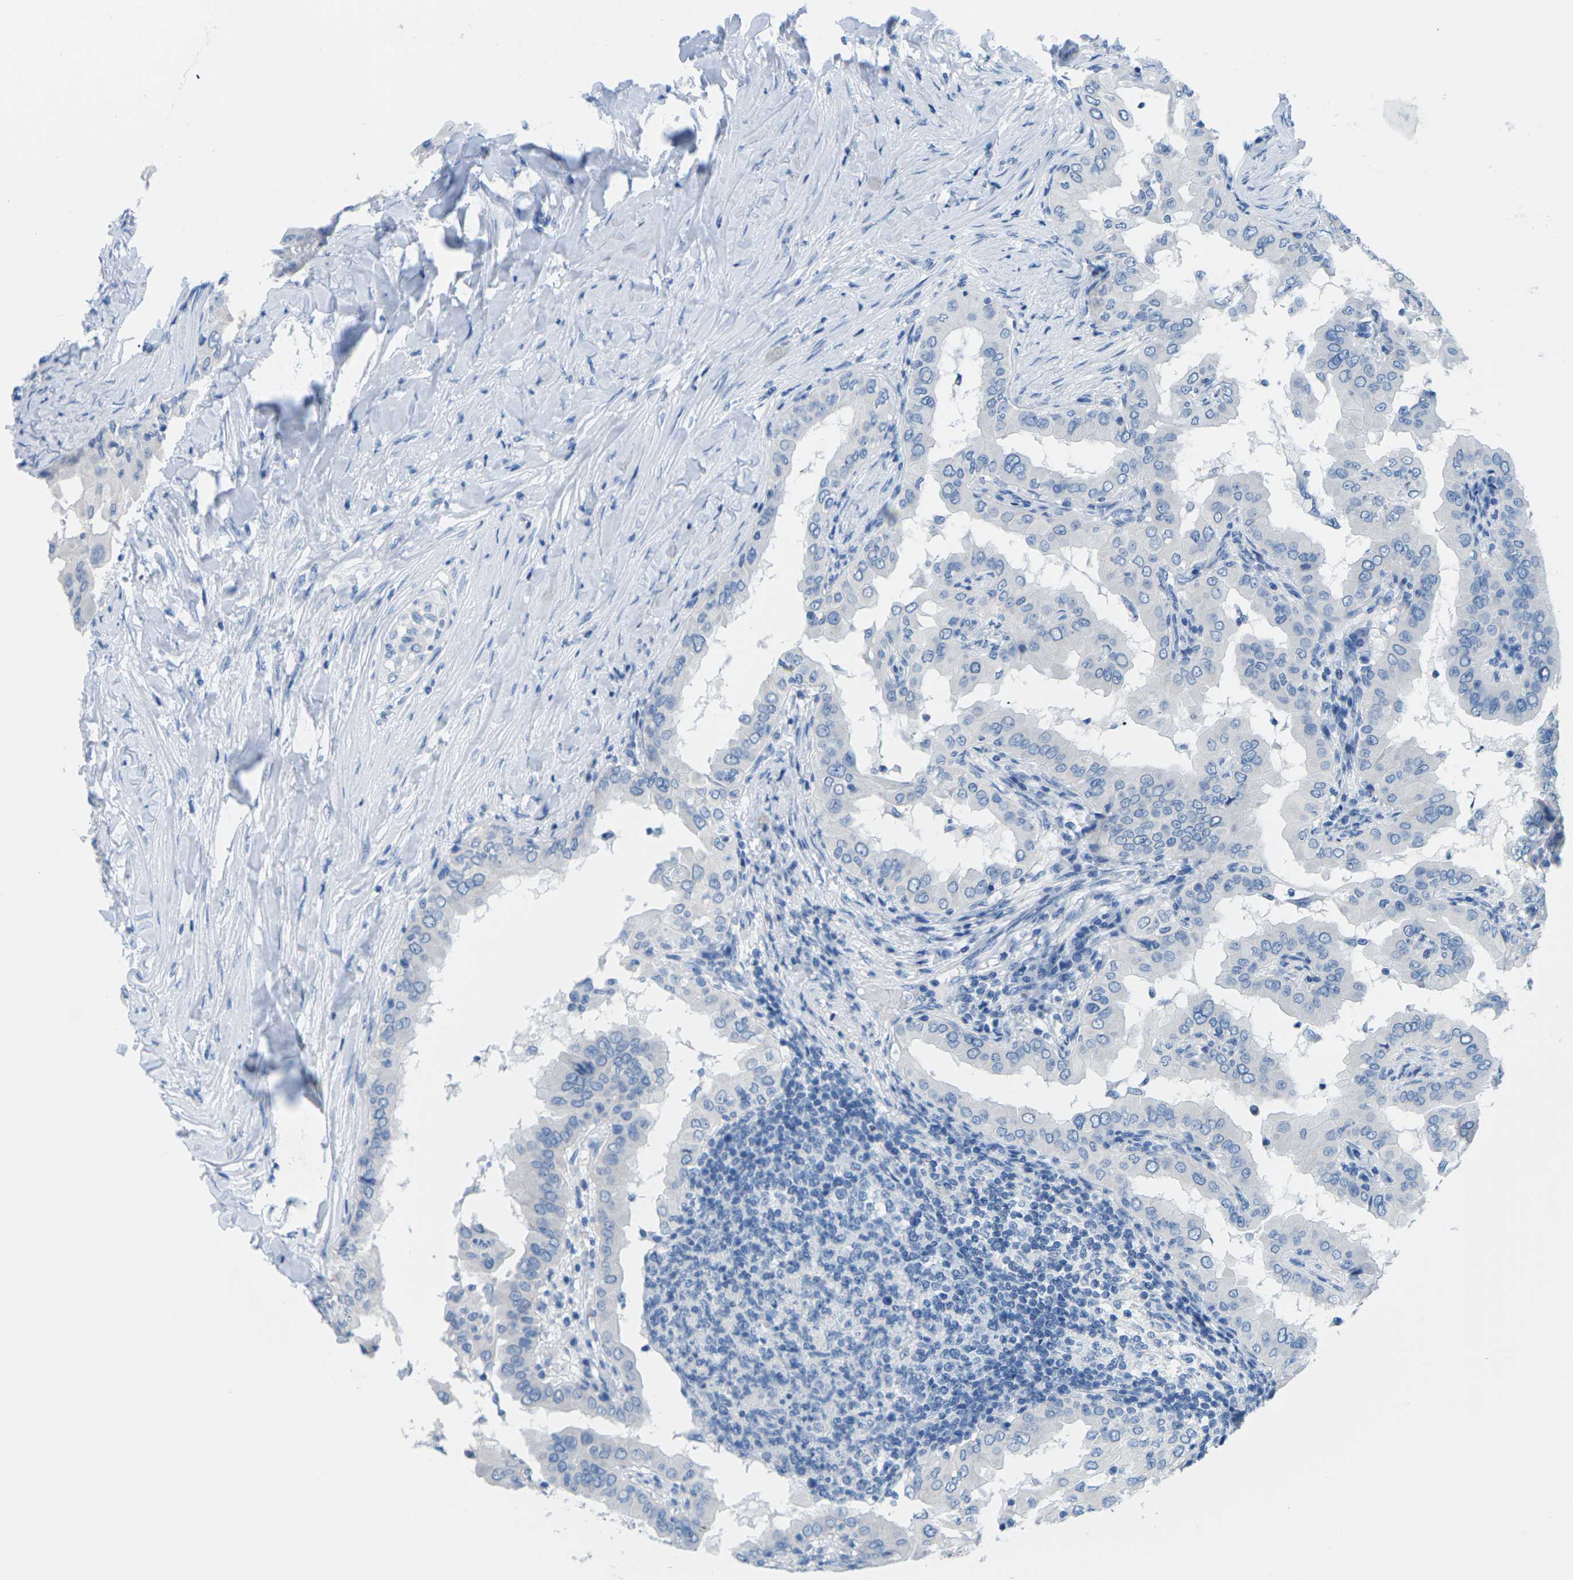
{"staining": {"intensity": "negative", "quantity": "none", "location": "none"}, "tissue": "thyroid cancer", "cell_type": "Tumor cells", "image_type": "cancer", "snomed": [{"axis": "morphology", "description": "Papillary adenocarcinoma, NOS"}, {"axis": "topography", "description": "Thyroid gland"}], "caption": "IHC image of neoplastic tissue: human thyroid cancer (papillary adenocarcinoma) stained with DAB displays no significant protein positivity in tumor cells. The staining was performed using DAB (3,3'-diaminobenzidine) to visualize the protein expression in brown, while the nuclei were stained in blue with hematoxylin (Magnification: 20x).", "gene": "SLC12A1", "patient": {"sex": "male", "age": 33}}